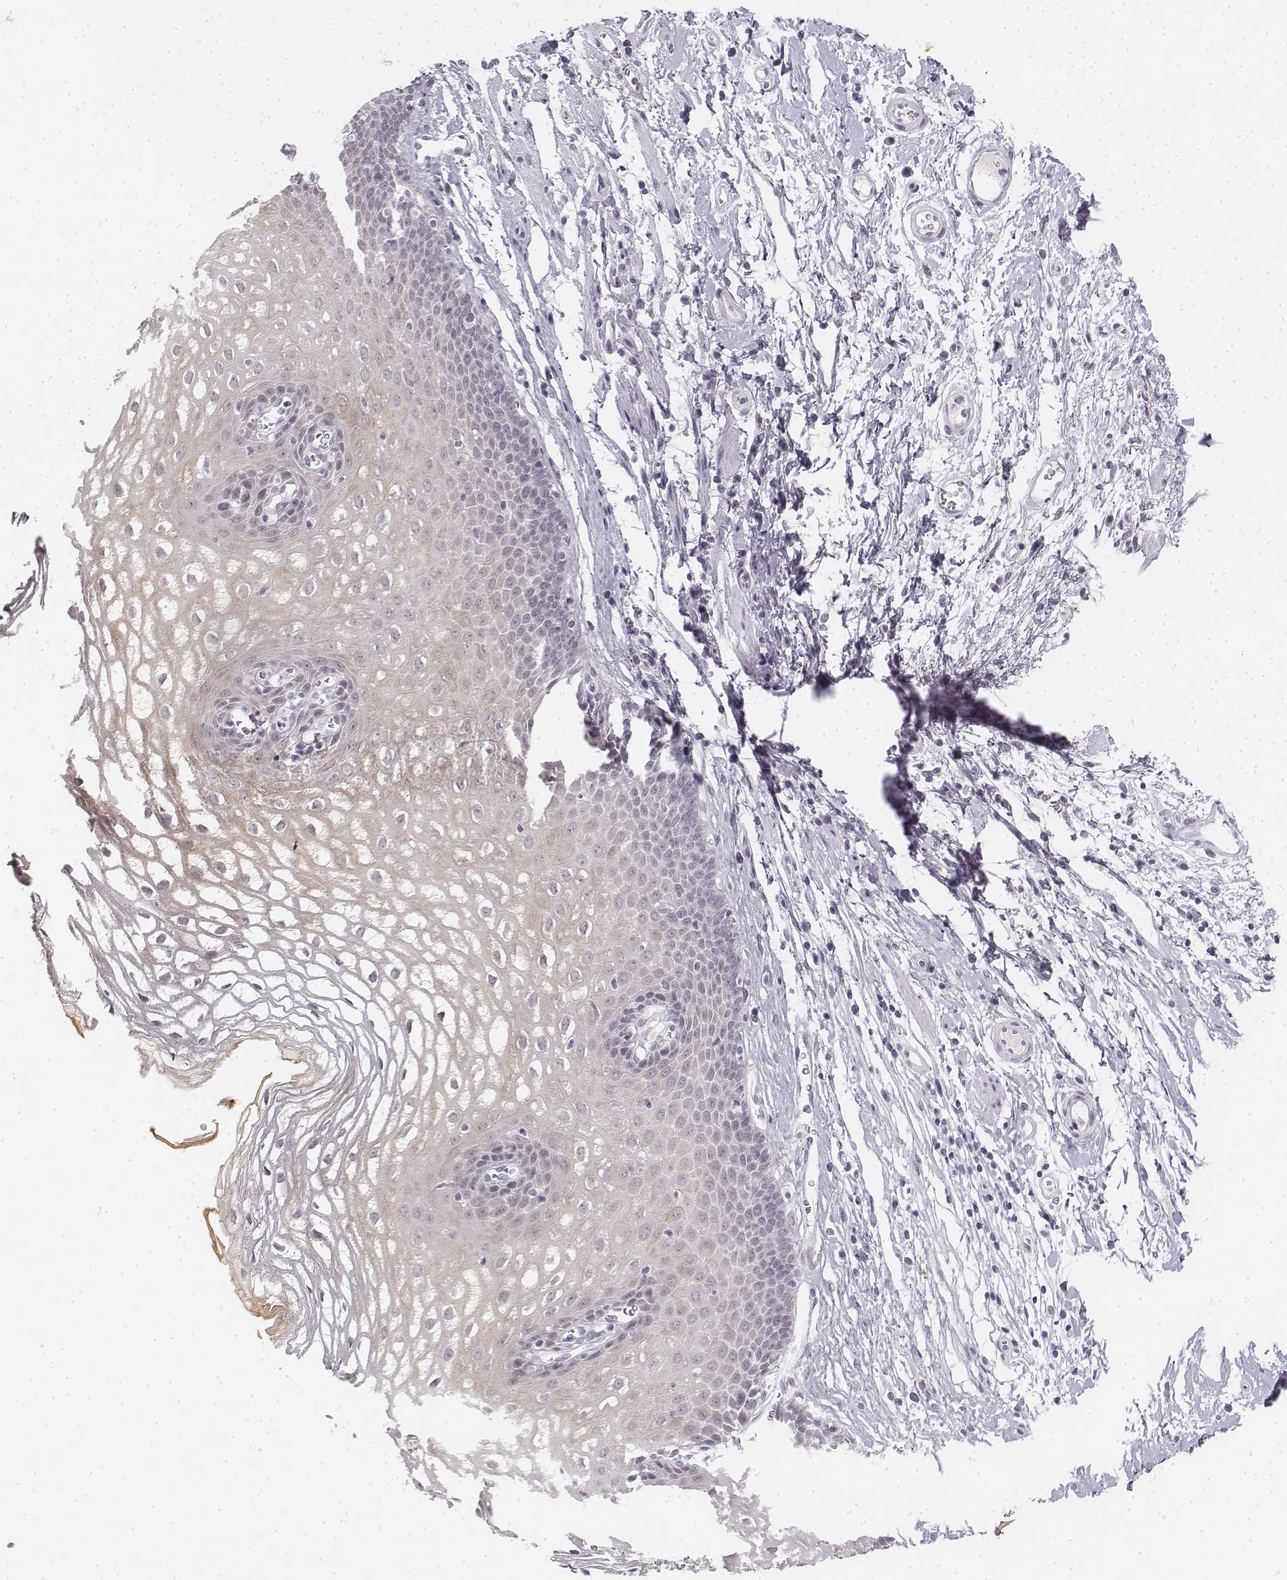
{"staining": {"intensity": "negative", "quantity": "none", "location": "none"}, "tissue": "esophagus", "cell_type": "Squamous epithelial cells", "image_type": "normal", "snomed": [{"axis": "morphology", "description": "Normal tissue, NOS"}, {"axis": "topography", "description": "Esophagus"}], "caption": "This micrograph is of normal esophagus stained with immunohistochemistry (IHC) to label a protein in brown with the nuclei are counter-stained blue. There is no expression in squamous epithelial cells.", "gene": "KRT84", "patient": {"sex": "male", "age": 72}}